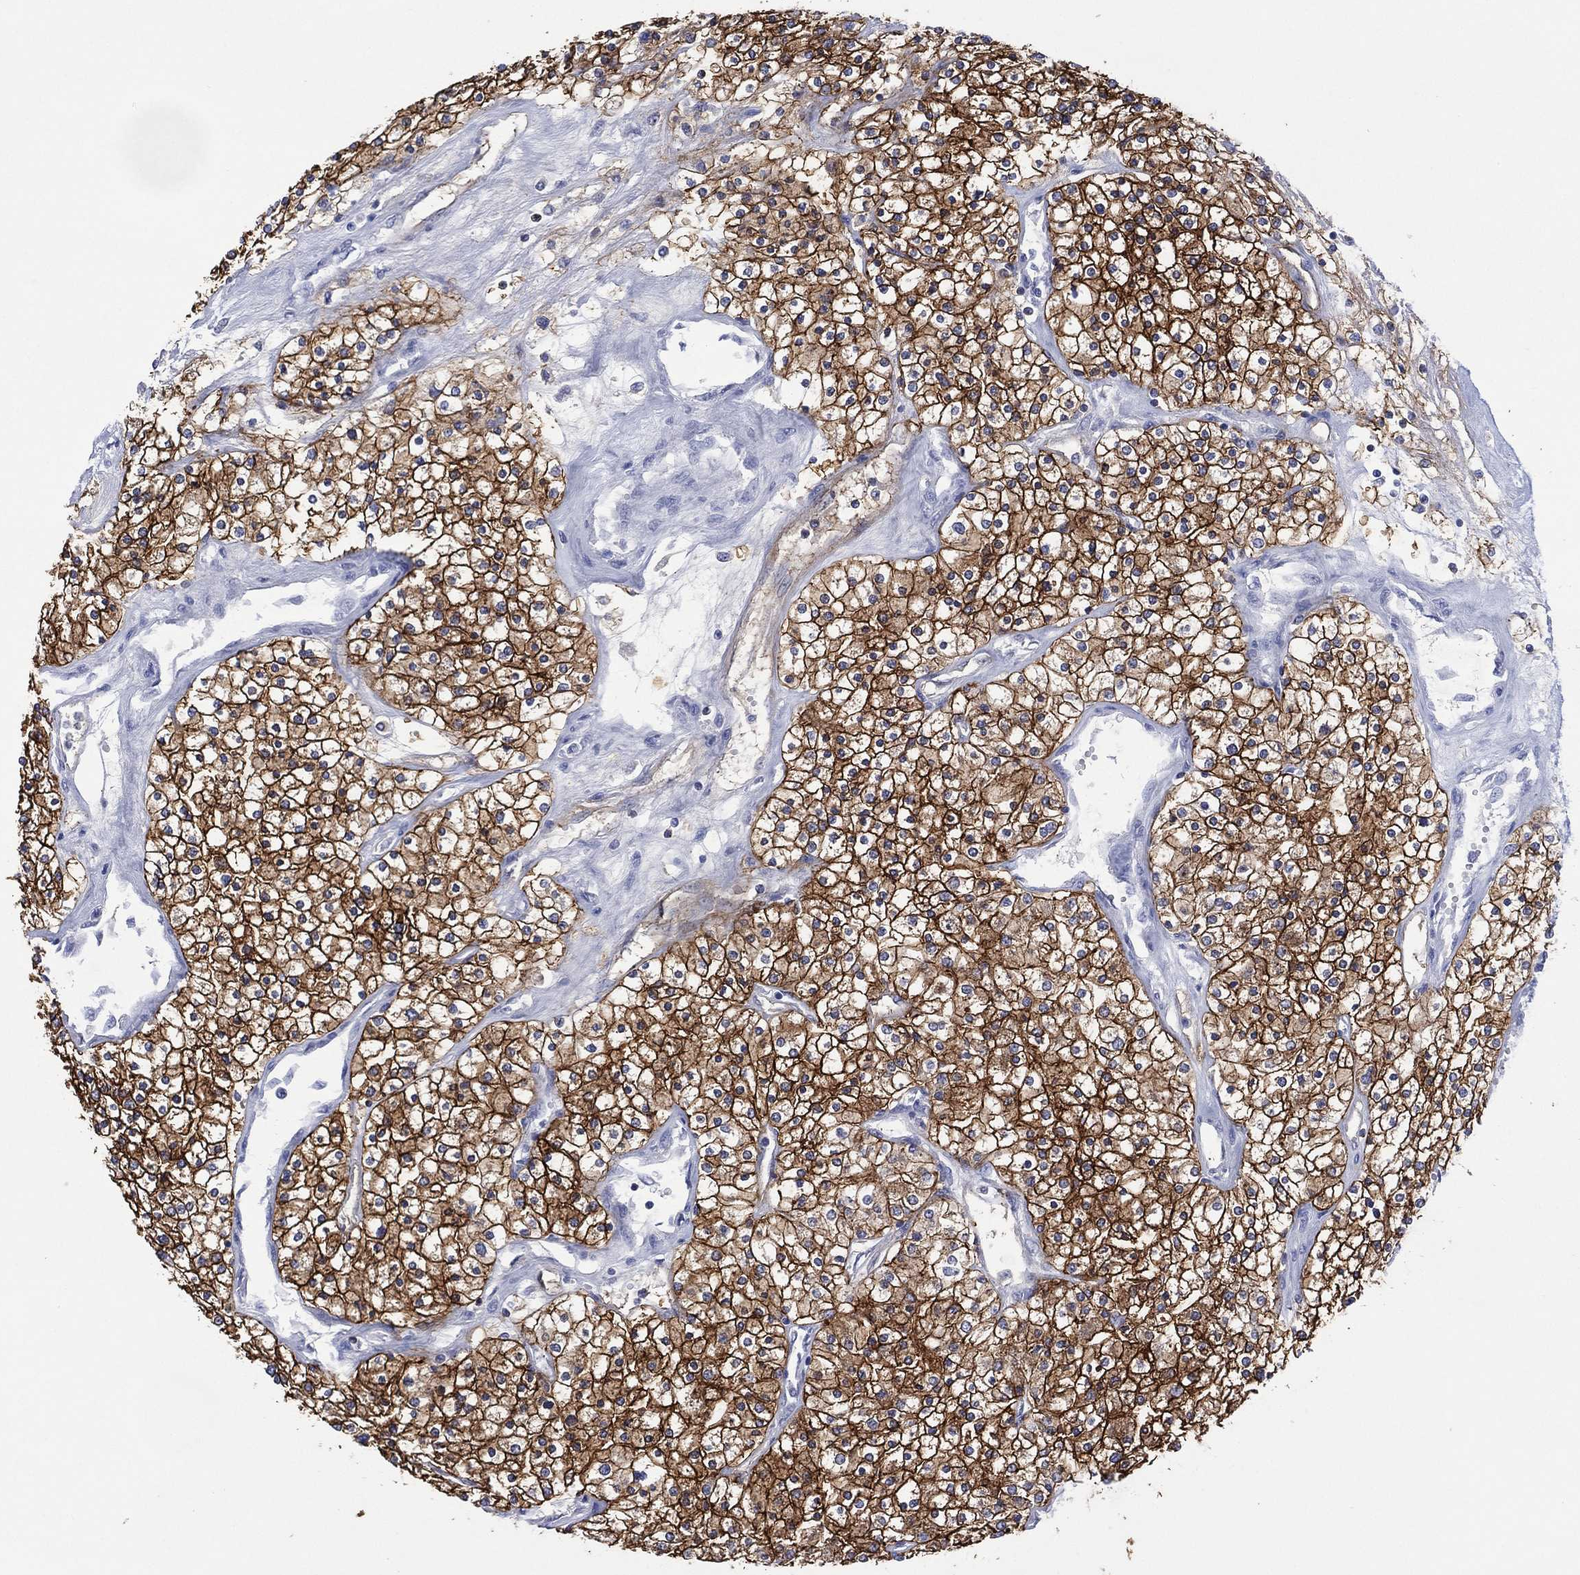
{"staining": {"intensity": "strong", "quantity": ">75%", "location": "cytoplasmic/membranous"}, "tissue": "renal cancer", "cell_type": "Tumor cells", "image_type": "cancer", "snomed": [{"axis": "morphology", "description": "Adenocarcinoma, NOS"}, {"axis": "topography", "description": "Kidney"}], "caption": "Immunohistochemistry (IHC) micrograph of neoplastic tissue: renal cancer (adenocarcinoma) stained using IHC shows high levels of strong protein expression localized specifically in the cytoplasmic/membranous of tumor cells, appearing as a cytoplasmic/membranous brown color.", "gene": "DPP4", "patient": {"sex": "male", "age": 80}}